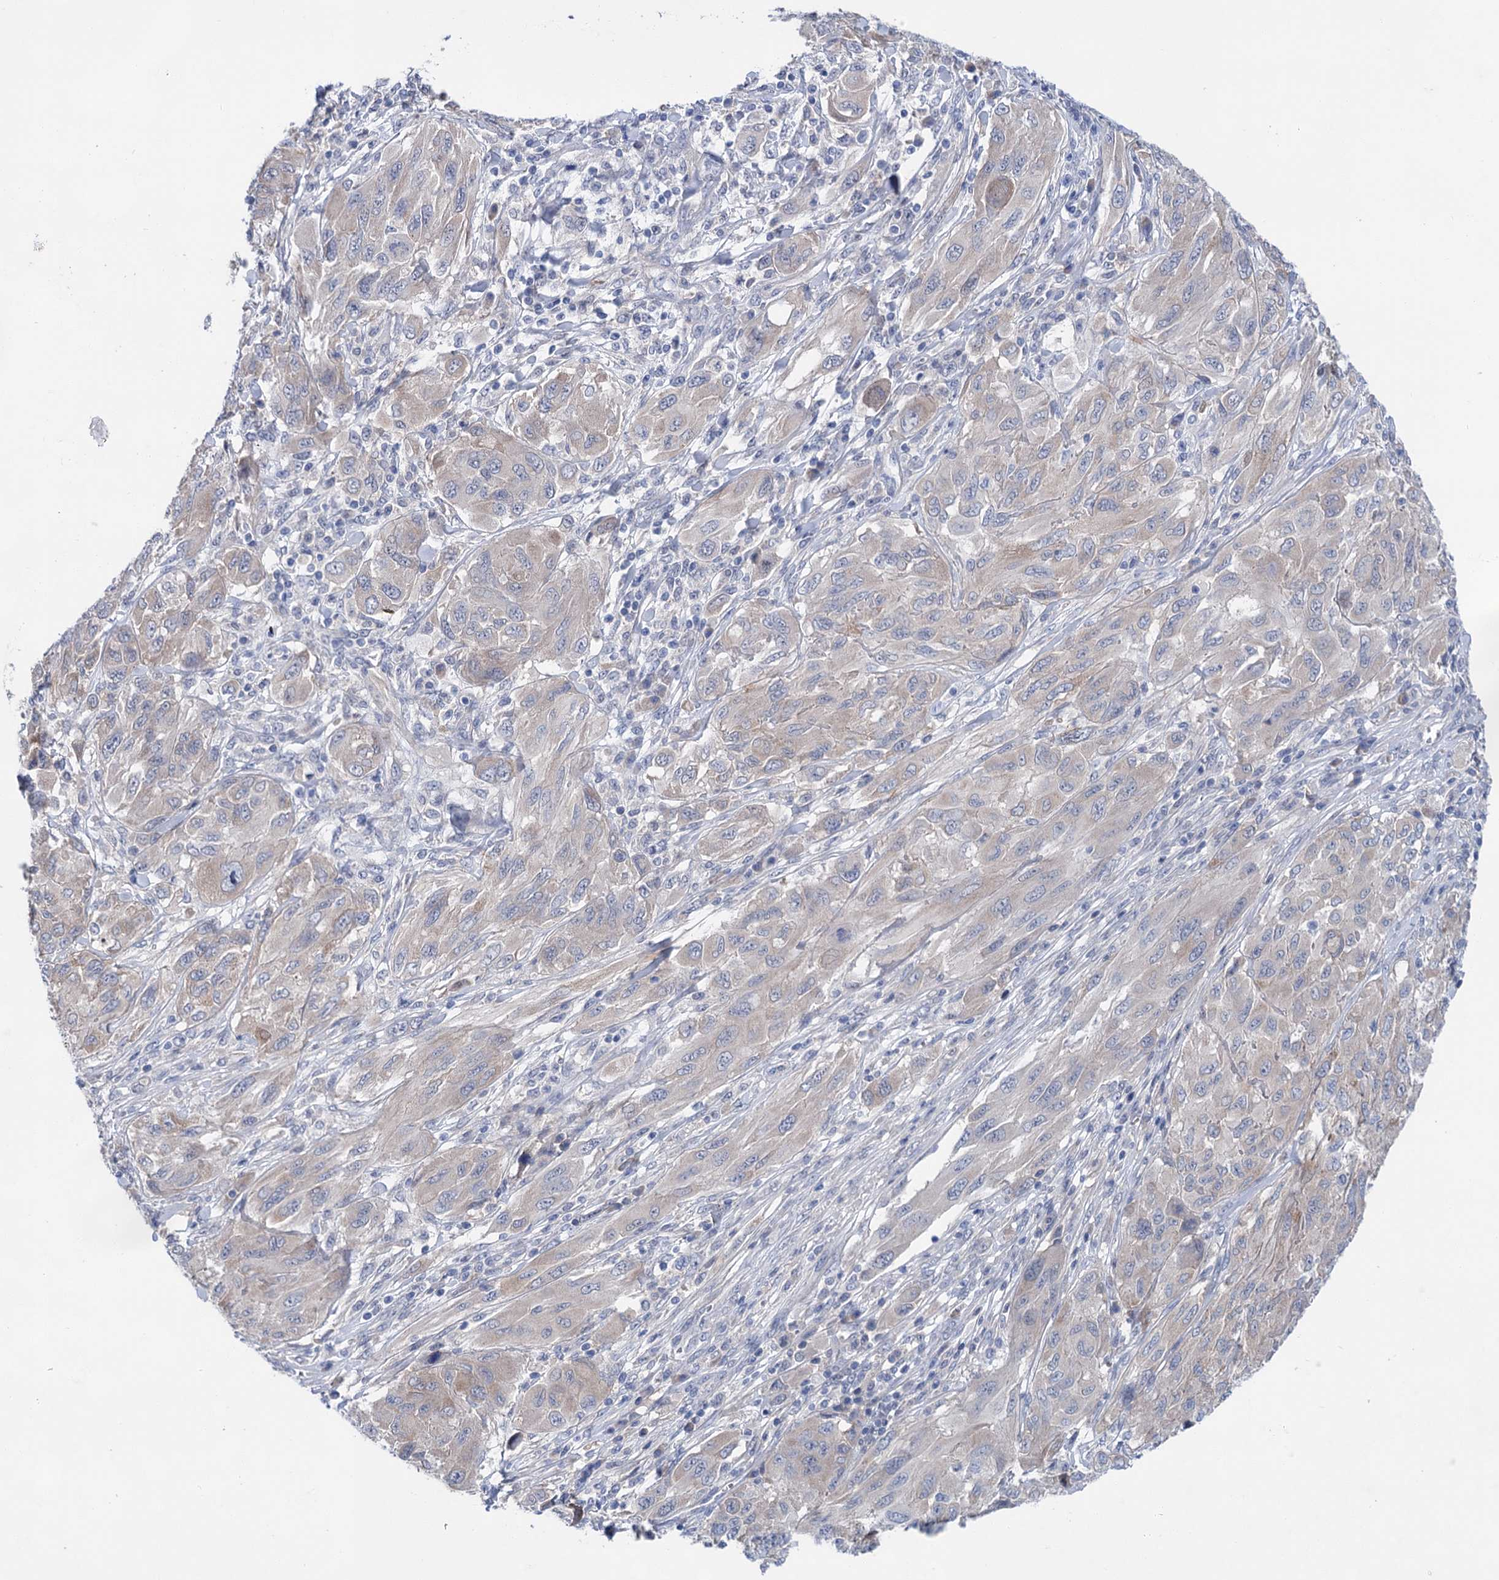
{"staining": {"intensity": "negative", "quantity": "none", "location": "none"}, "tissue": "melanoma", "cell_type": "Tumor cells", "image_type": "cancer", "snomed": [{"axis": "morphology", "description": "Malignant melanoma, NOS"}, {"axis": "topography", "description": "Skin"}], "caption": "A histopathology image of melanoma stained for a protein exhibits no brown staining in tumor cells.", "gene": "MORN3", "patient": {"sex": "female", "age": 91}}